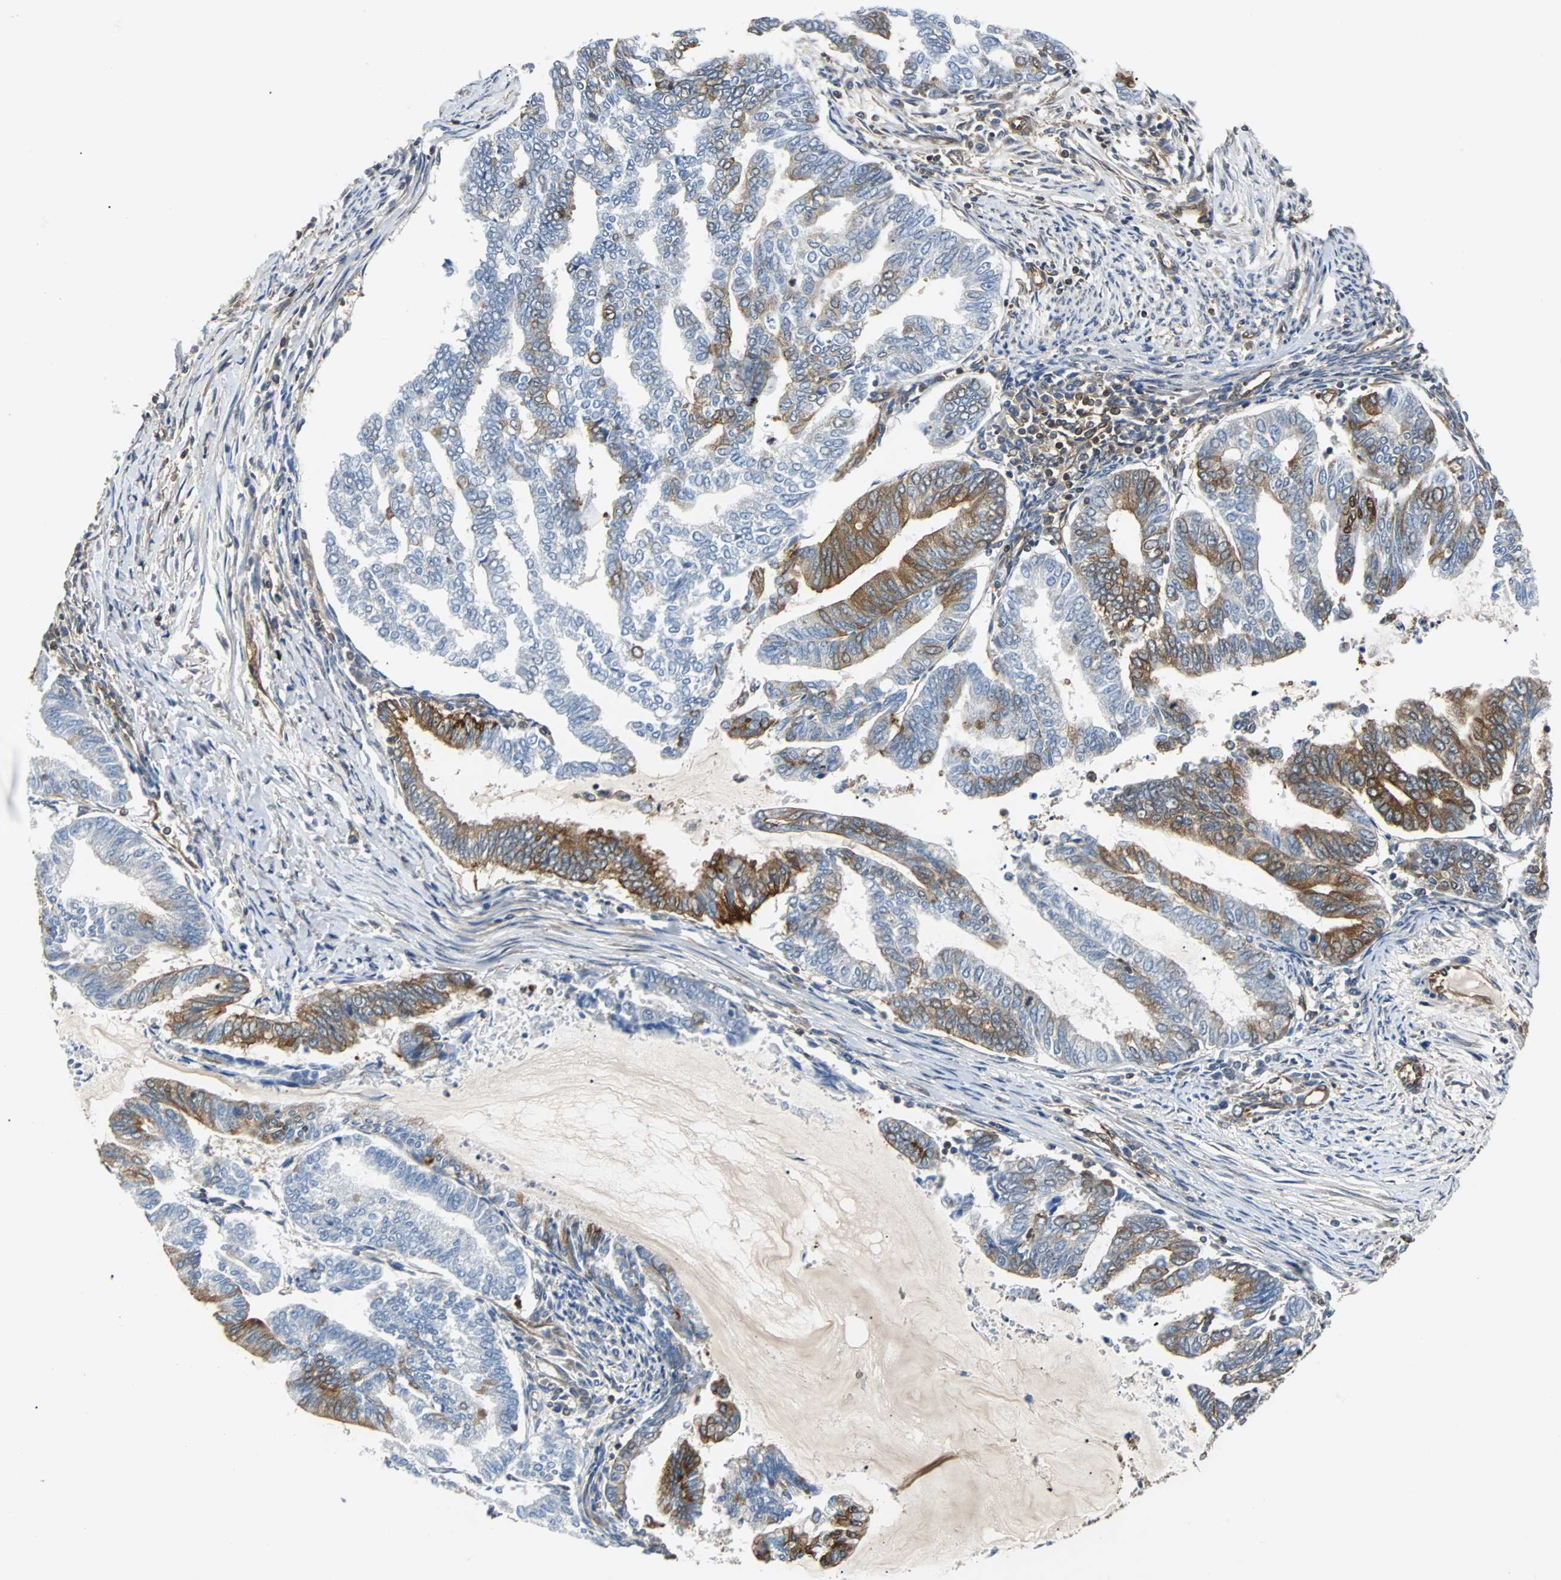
{"staining": {"intensity": "strong", "quantity": "25%-75%", "location": "cytoplasmic/membranous"}, "tissue": "endometrial cancer", "cell_type": "Tumor cells", "image_type": "cancer", "snomed": [{"axis": "morphology", "description": "Adenocarcinoma, NOS"}, {"axis": "topography", "description": "Endometrium"}], "caption": "Protein expression analysis of human endometrial cancer reveals strong cytoplasmic/membranous staining in approximately 25%-75% of tumor cells.", "gene": "RELA", "patient": {"sex": "female", "age": 79}}